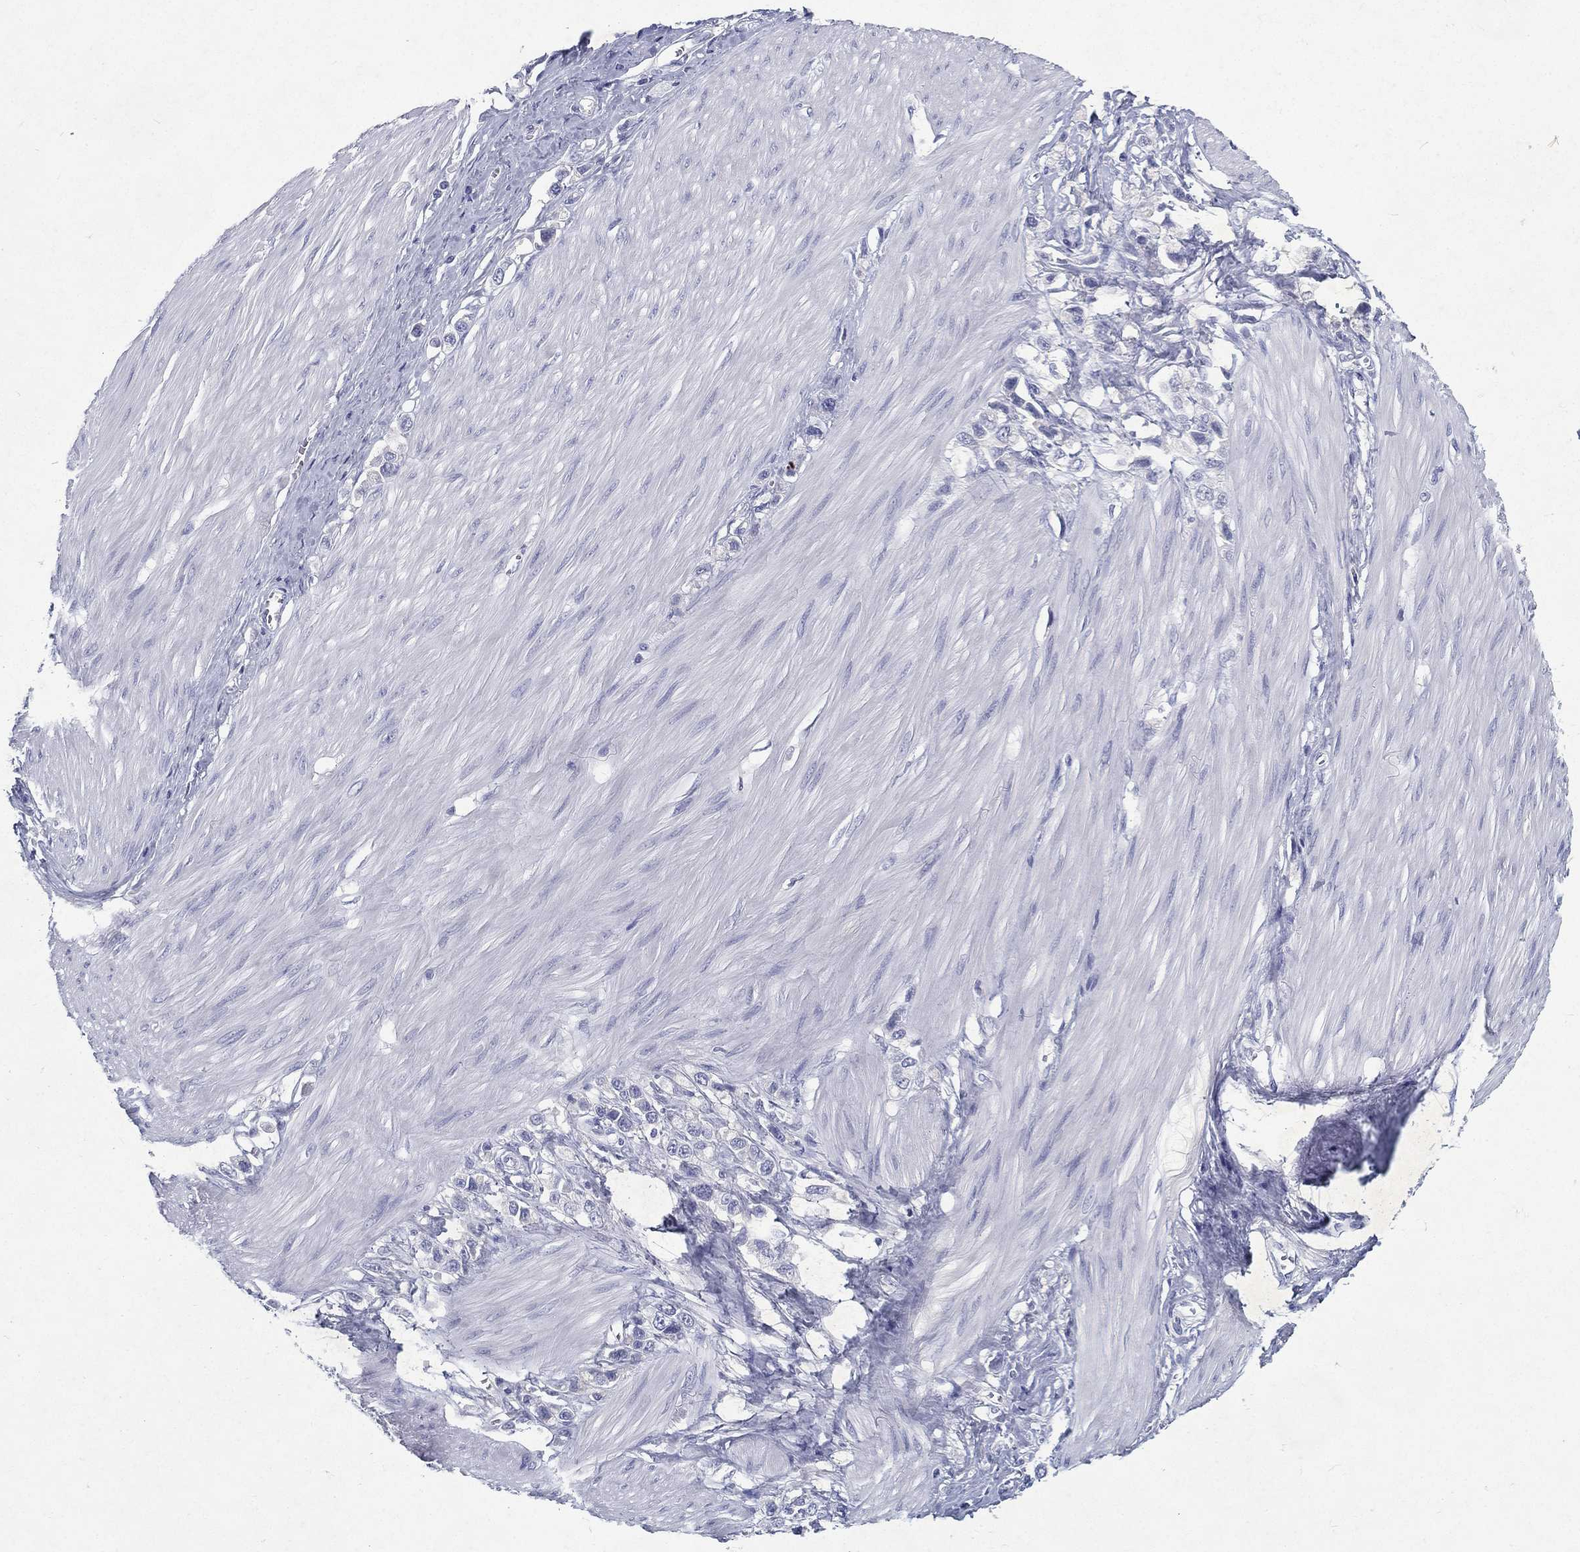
{"staining": {"intensity": "negative", "quantity": "none", "location": "none"}, "tissue": "stomach cancer", "cell_type": "Tumor cells", "image_type": "cancer", "snomed": [{"axis": "morphology", "description": "Normal tissue, NOS"}, {"axis": "morphology", "description": "Adenocarcinoma, NOS"}, {"axis": "morphology", "description": "Adenocarcinoma, High grade"}, {"axis": "topography", "description": "Stomach, upper"}, {"axis": "topography", "description": "Stomach"}], "caption": "High magnification brightfield microscopy of stomach cancer stained with DAB (3,3'-diaminobenzidine) (brown) and counterstained with hematoxylin (blue): tumor cells show no significant expression.", "gene": "RGS13", "patient": {"sex": "female", "age": 65}}